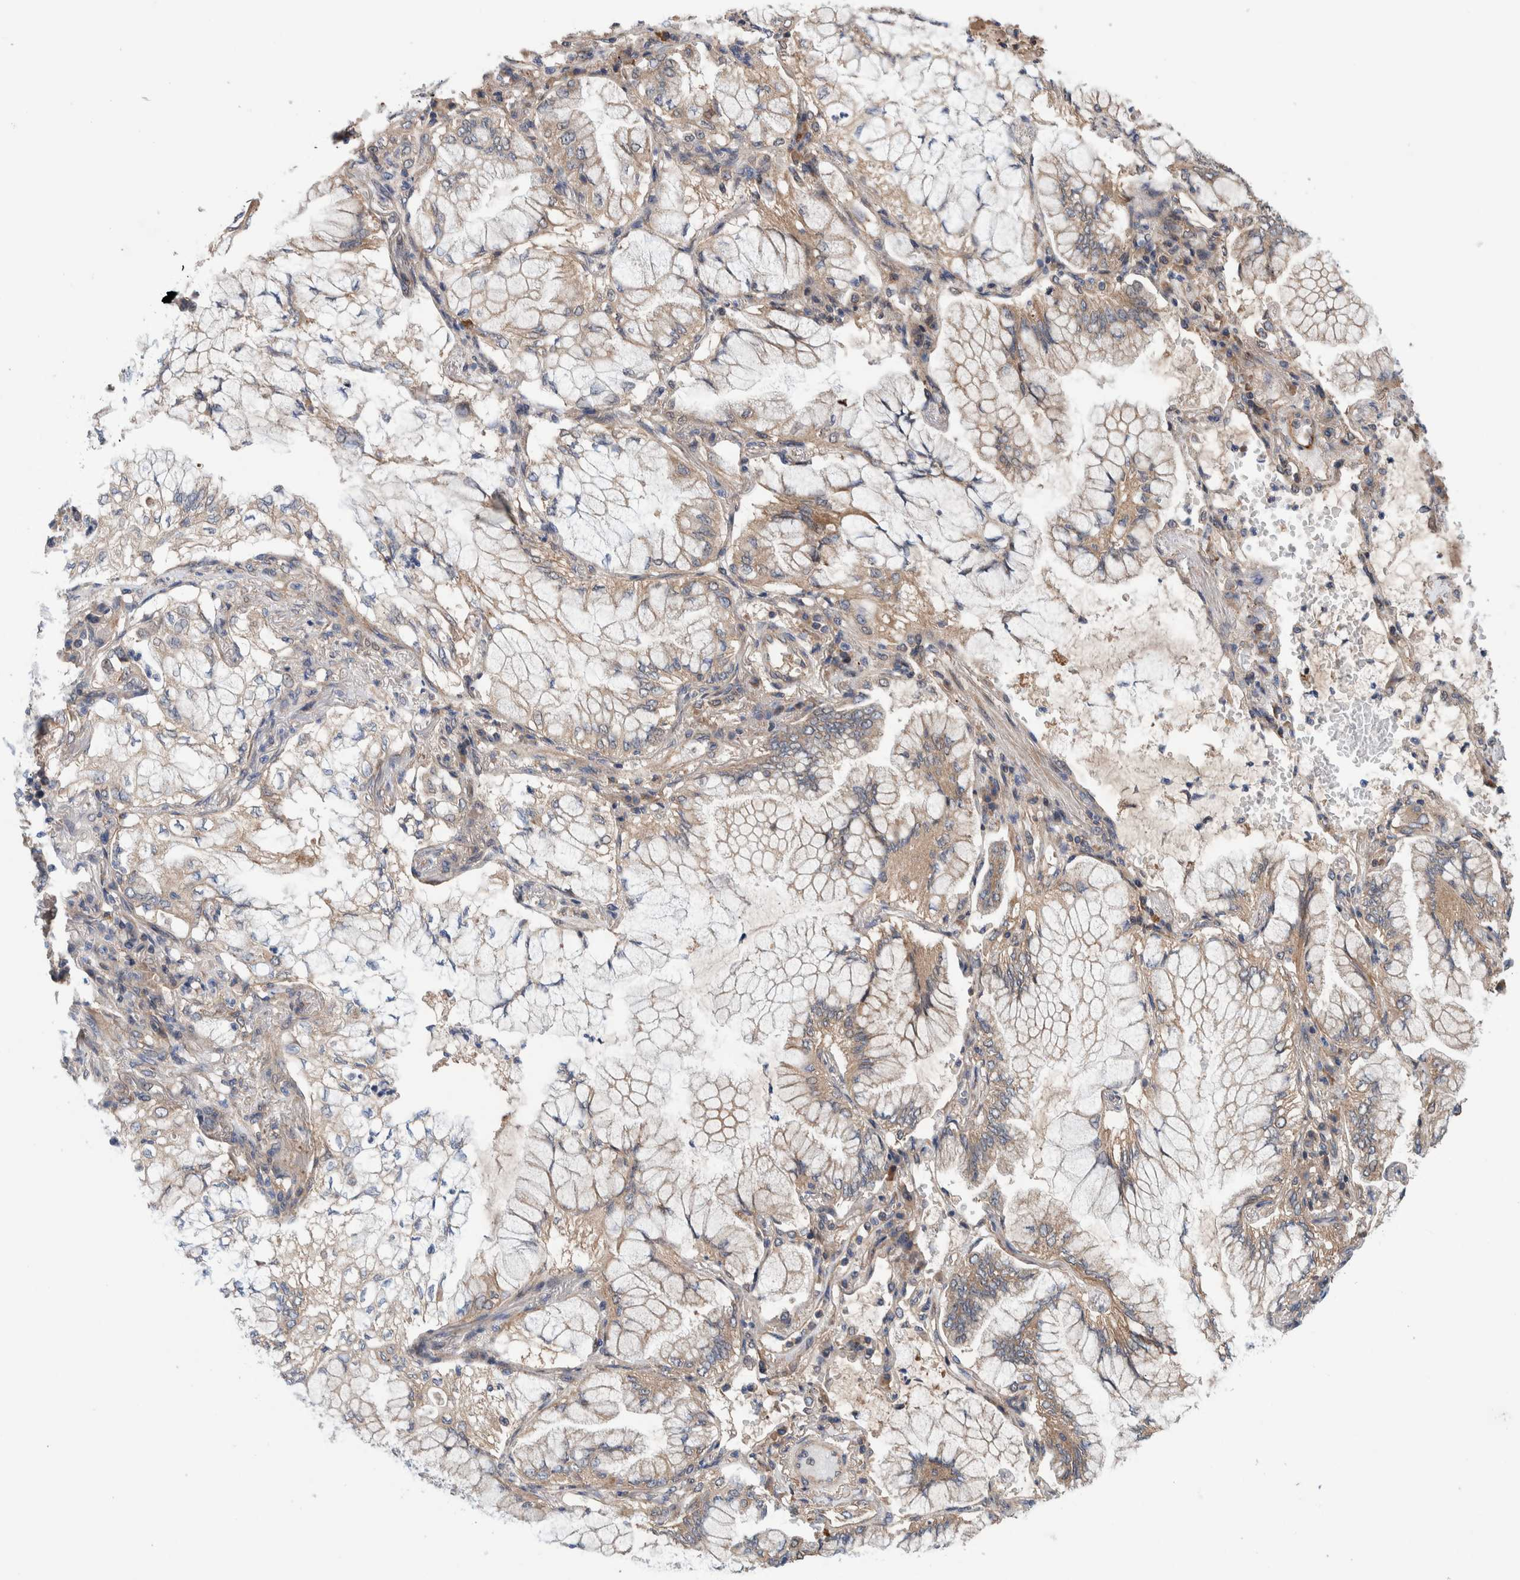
{"staining": {"intensity": "weak", "quantity": ">75%", "location": "cytoplasmic/membranous"}, "tissue": "lung cancer", "cell_type": "Tumor cells", "image_type": "cancer", "snomed": [{"axis": "morphology", "description": "Adenocarcinoma, NOS"}, {"axis": "topography", "description": "Lung"}], "caption": "Lung adenocarcinoma was stained to show a protein in brown. There is low levels of weak cytoplasmic/membranous staining in about >75% of tumor cells.", "gene": "PIK3R6", "patient": {"sex": "female", "age": 70}}